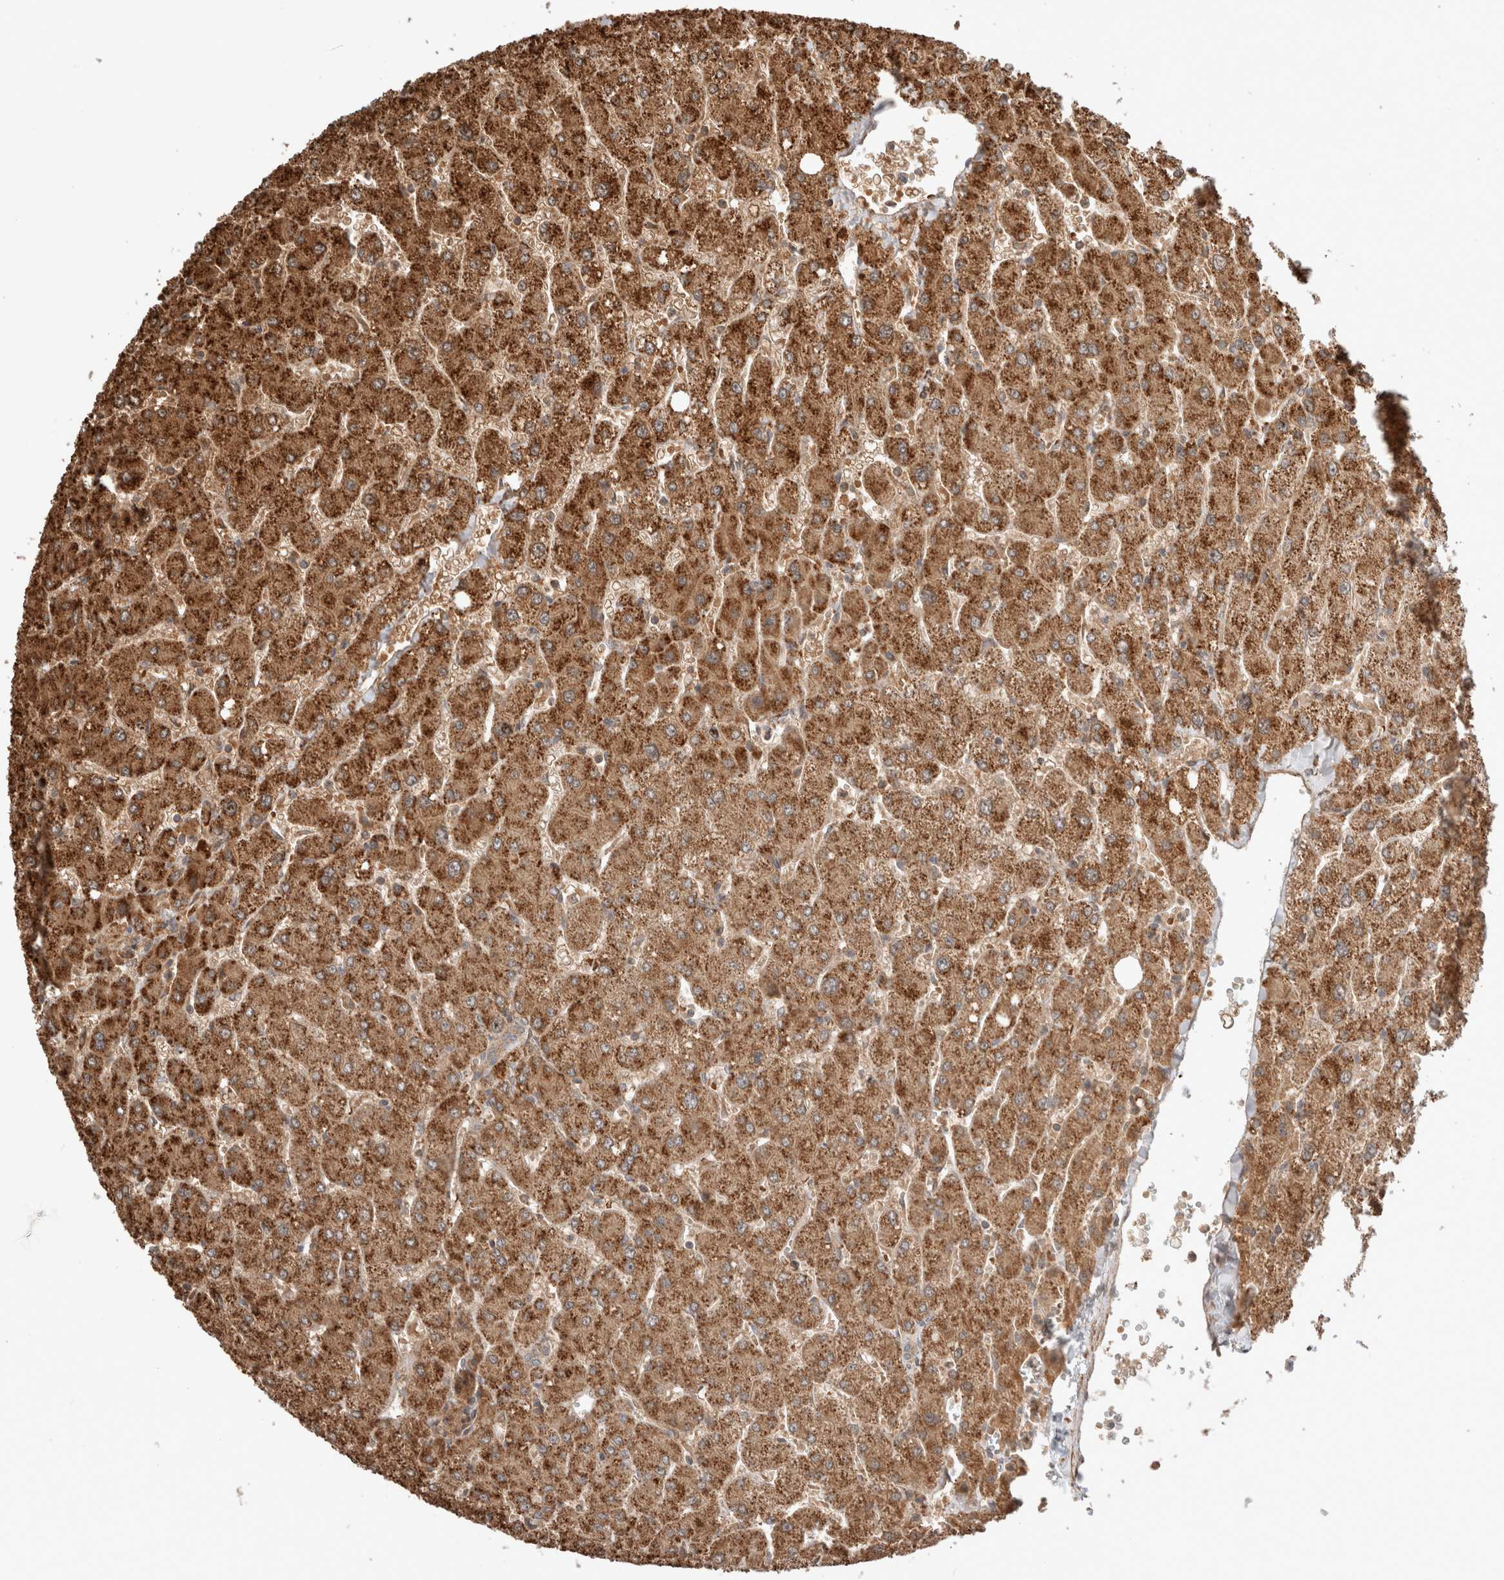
{"staining": {"intensity": "moderate", "quantity": ">75%", "location": "cytoplasmic/membranous"}, "tissue": "liver", "cell_type": "Cholangiocytes", "image_type": "normal", "snomed": [{"axis": "morphology", "description": "Normal tissue, NOS"}, {"axis": "topography", "description": "Liver"}], "caption": "A histopathology image of liver stained for a protein shows moderate cytoplasmic/membranous brown staining in cholangiocytes. (brown staining indicates protein expression, while blue staining denotes nuclei).", "gene": "ZNF649", "patient": {"sex": "male", "age": 55}}